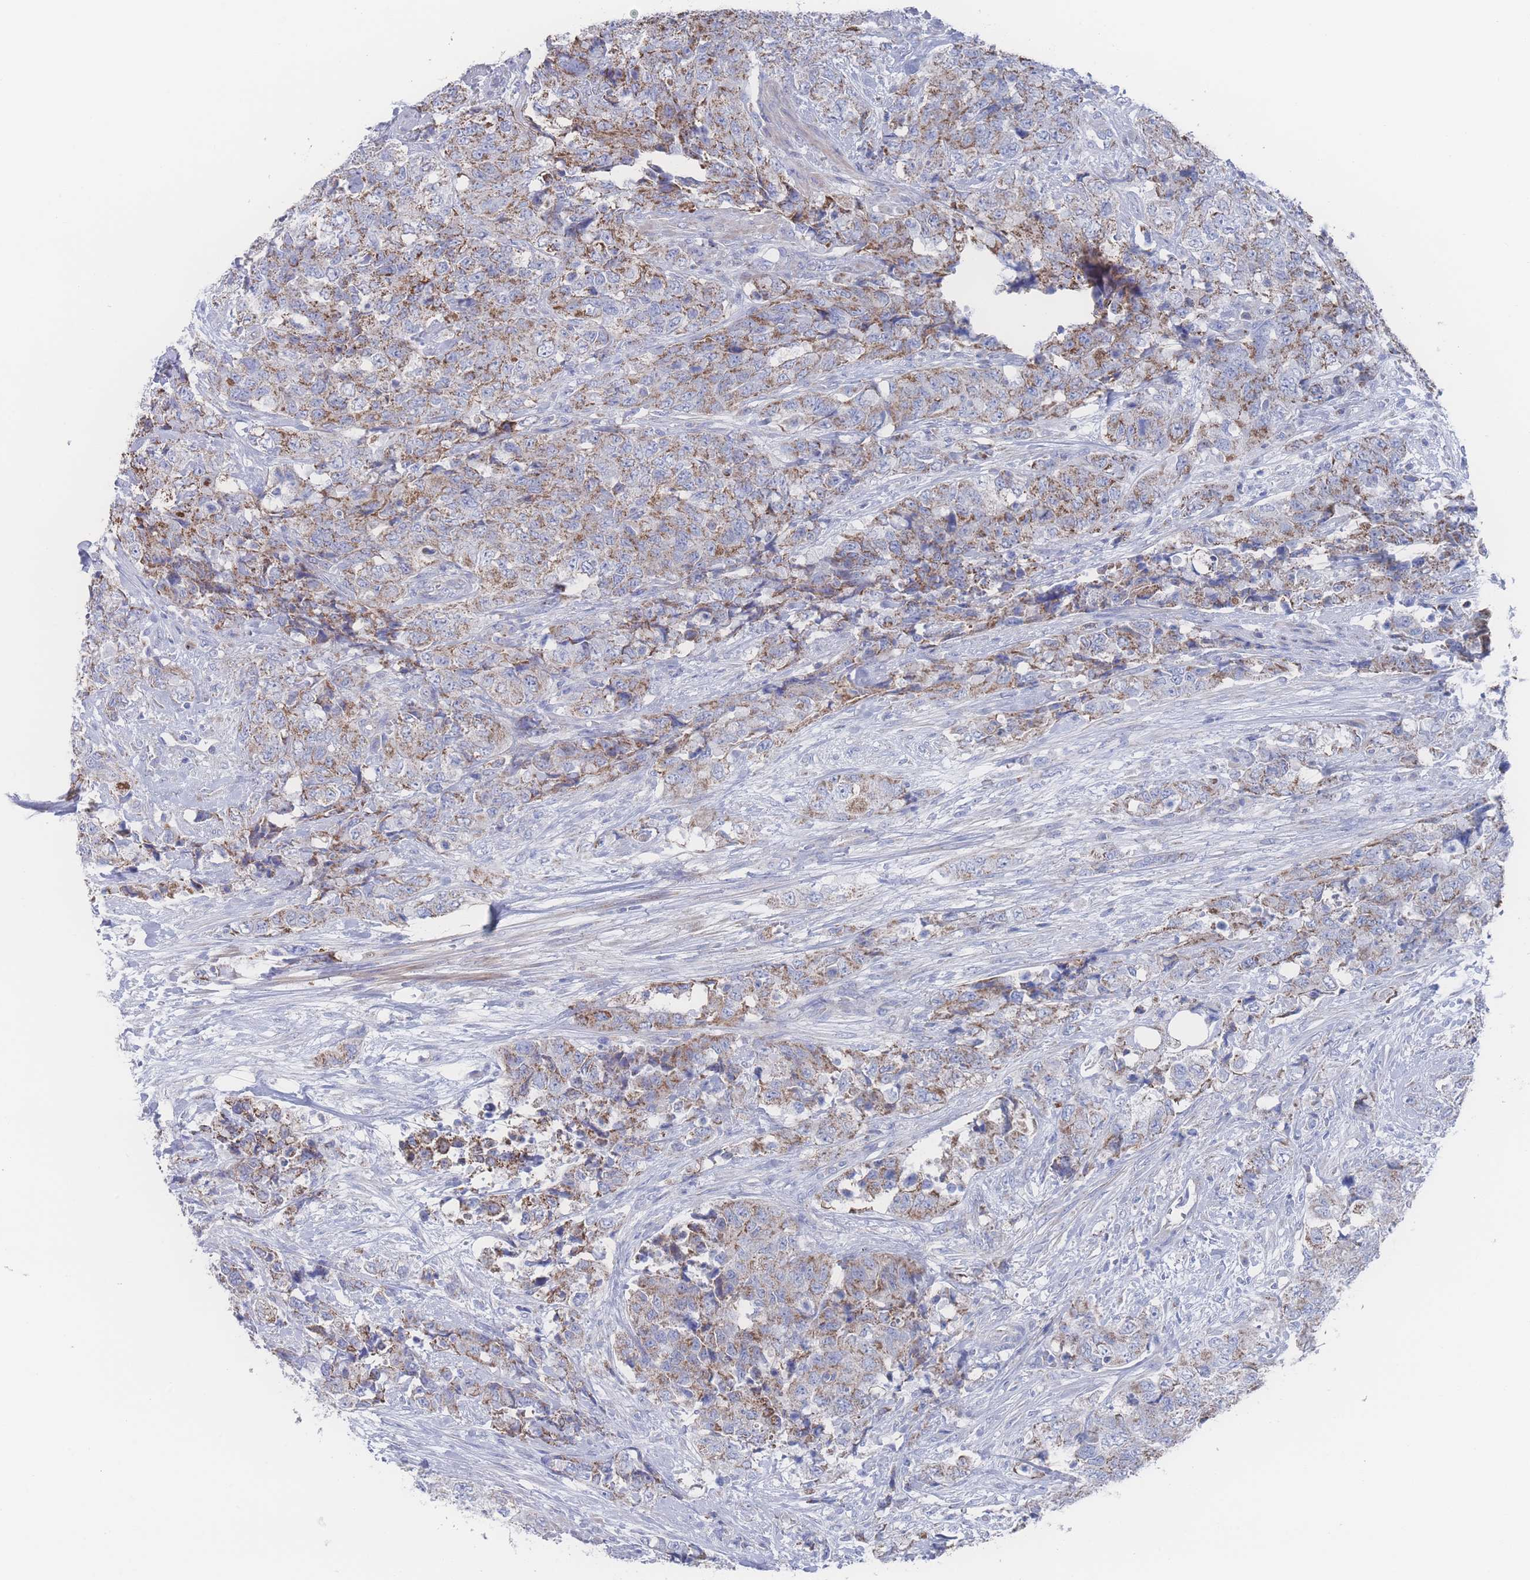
{"staining": {"intensity": "moderate", "quantity": ">75%", "location": "cytoplasmic/membranous"}, "tissue": "urothelial cancer", "cell_type": "Tumor cells", "image_type": "cancer", "snomed": [{"axis": "morphology", "description": "Urothelial carcinoma, High grade"}, {"axis": "topography", "description": "Urinary bladder"}], "caption": "IHC micrograph of human urothelial carcinoma (high-grade) stained for a protein (brown), which reveals medium levels of moderate cytoplasmic/membranous positivity in approximately >75% of tumor cells.", "gene": "SNPH", "patient": {"sex": "female", "age": 78}}